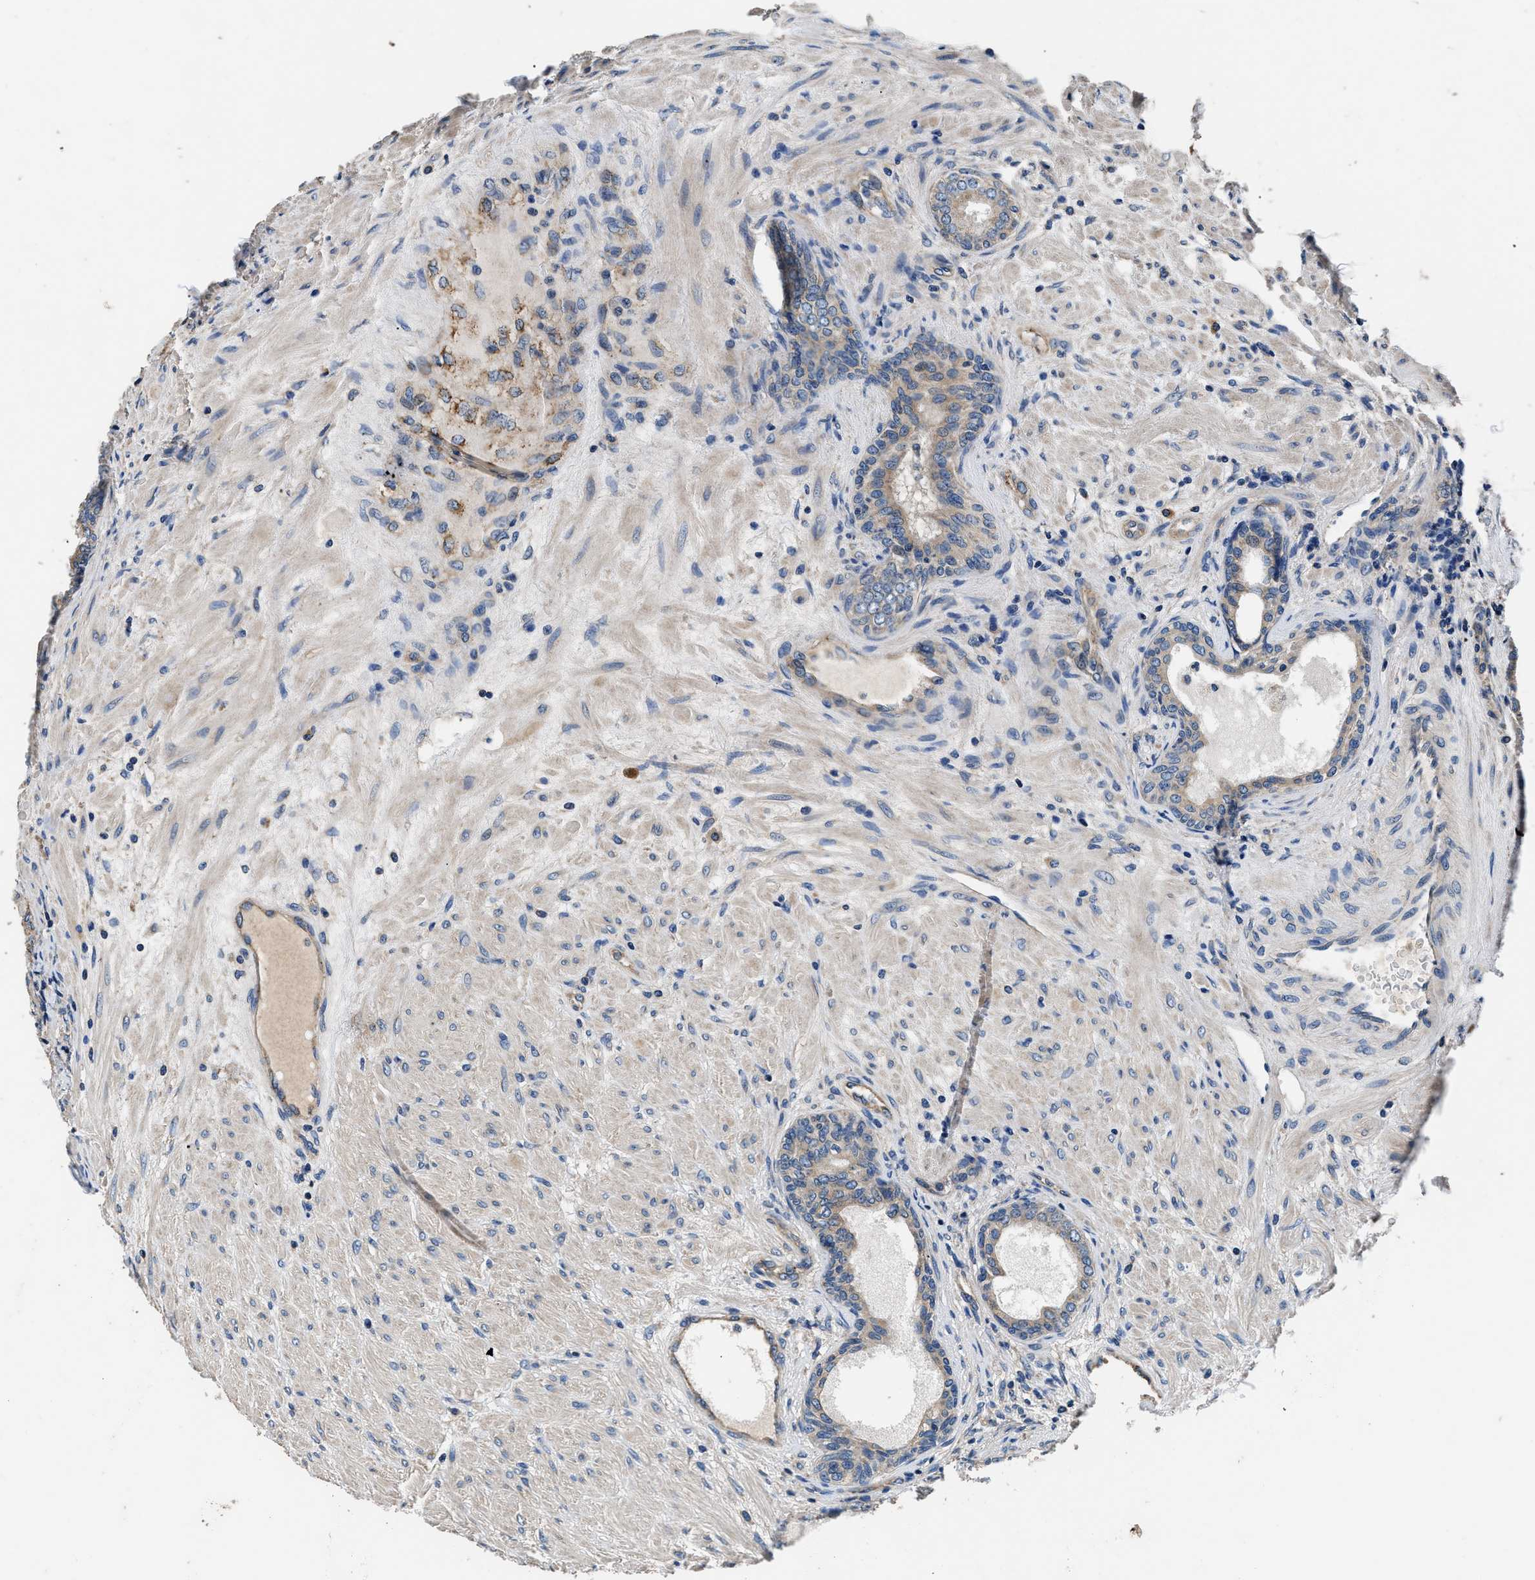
{"staining": {"intensity": "moderate", "quantity": ">75%", "location": "cytoplasmic/membranous"}, "tissue": "prostate", "cell_type": "Glandular cells", "image_type": "normal", "snomed": [{"axis": "morphology", "description": "Normal tissue, NOS"}, {"axis": "topography", "description": "Prostate"}], "caption": "Normal prostate exhibits moderate cytoplasmic/membranous positivity in about >75% of glandular cells.", "gene": "DHRS7B", "patient": {"sex": "male", "age": 76}}